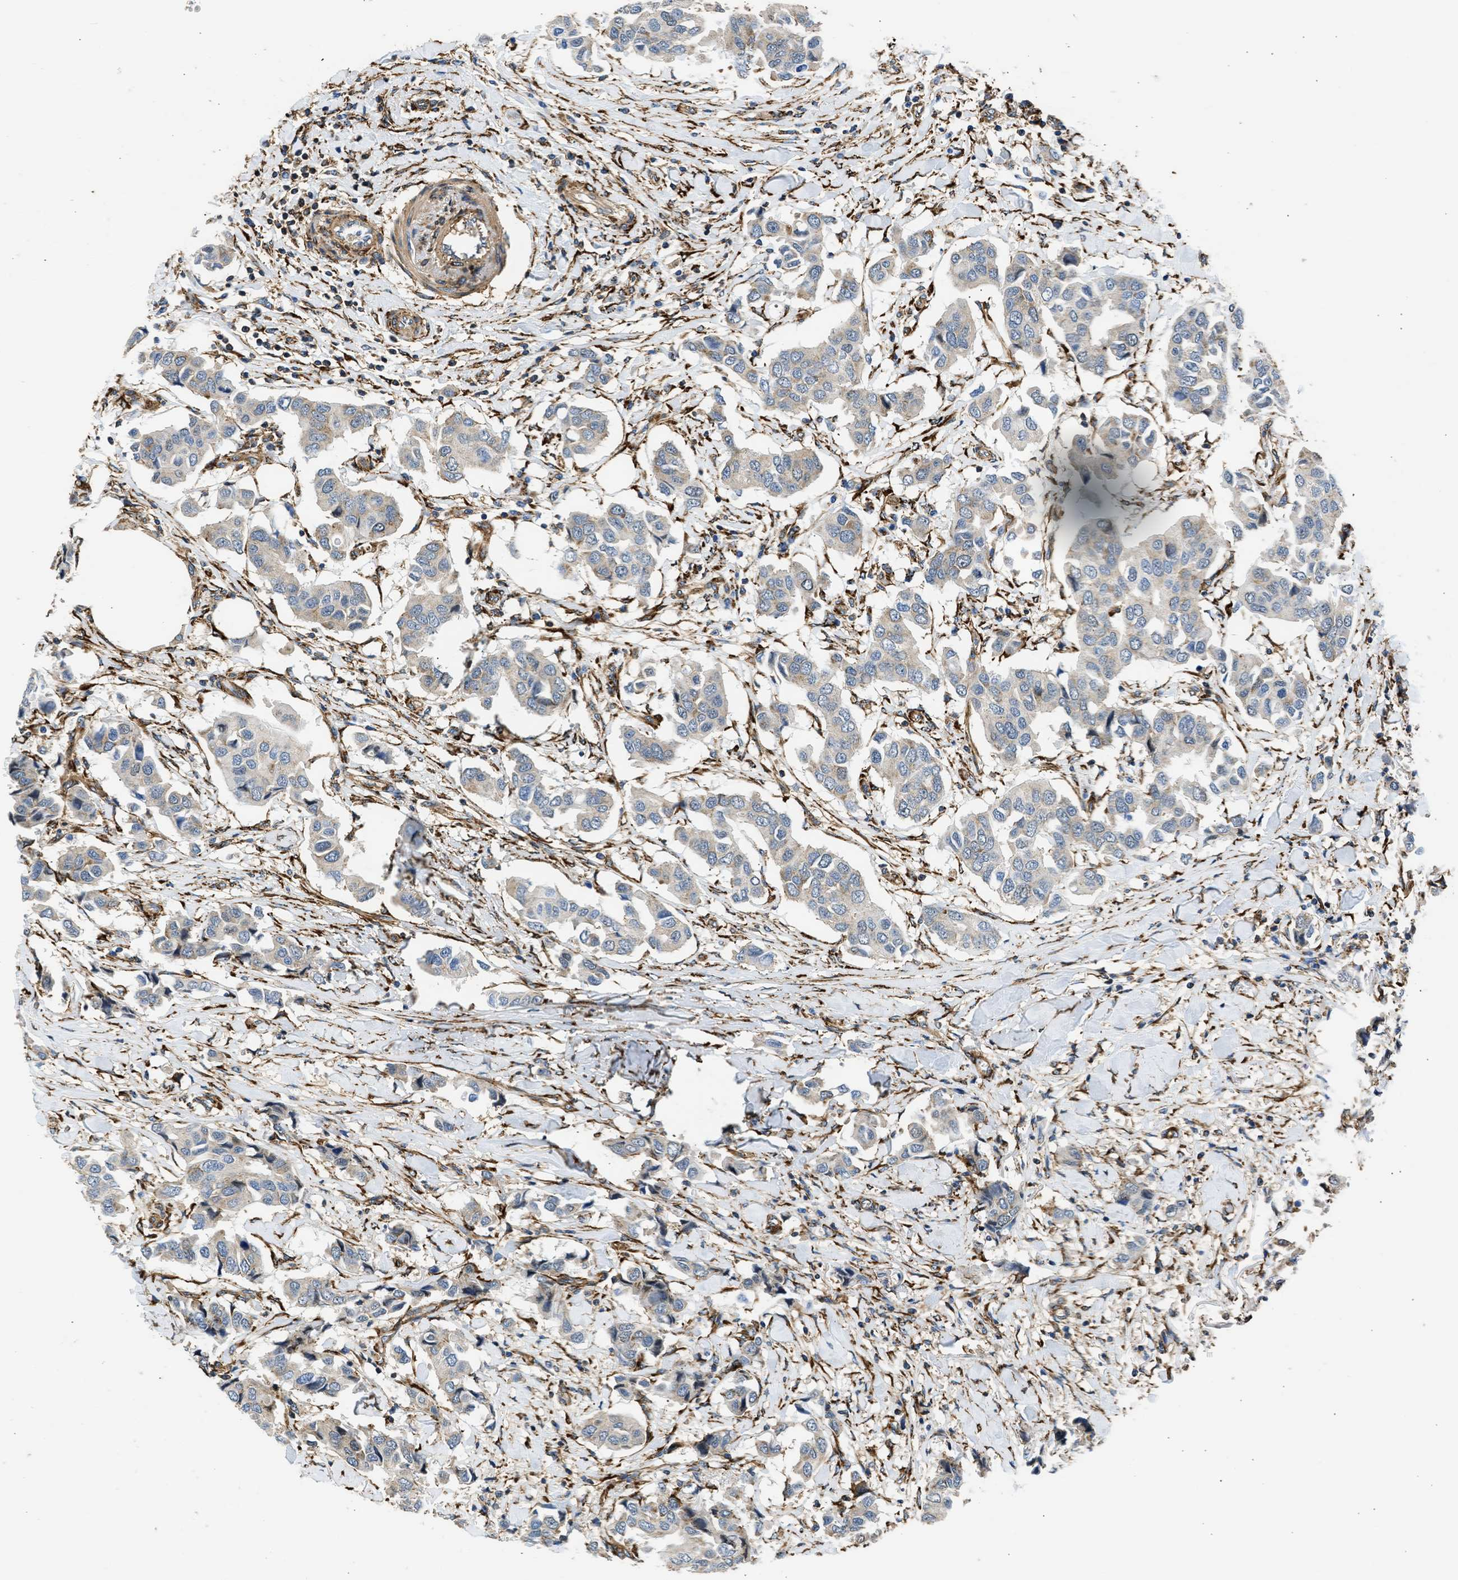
{"staining": {"intensity": "negative", "quantity": "none", "location": "none"}, "tissue": "breast cancer", "cell_type": "Tumor cells", "image_type": "cancer", "snomed": [{"axis": "morphology", "description": "Duct carcinoma"}, {"axis": "topography", "description": "Breast"}], "caption": "This is an immunohistochemistry (IHC) histopathology image of breast infiltrating ductal carcinoma. There is no expression in tumor cells.", "gene": "SEPTIN2", "patient": {"sex": "female", "age": 80}}